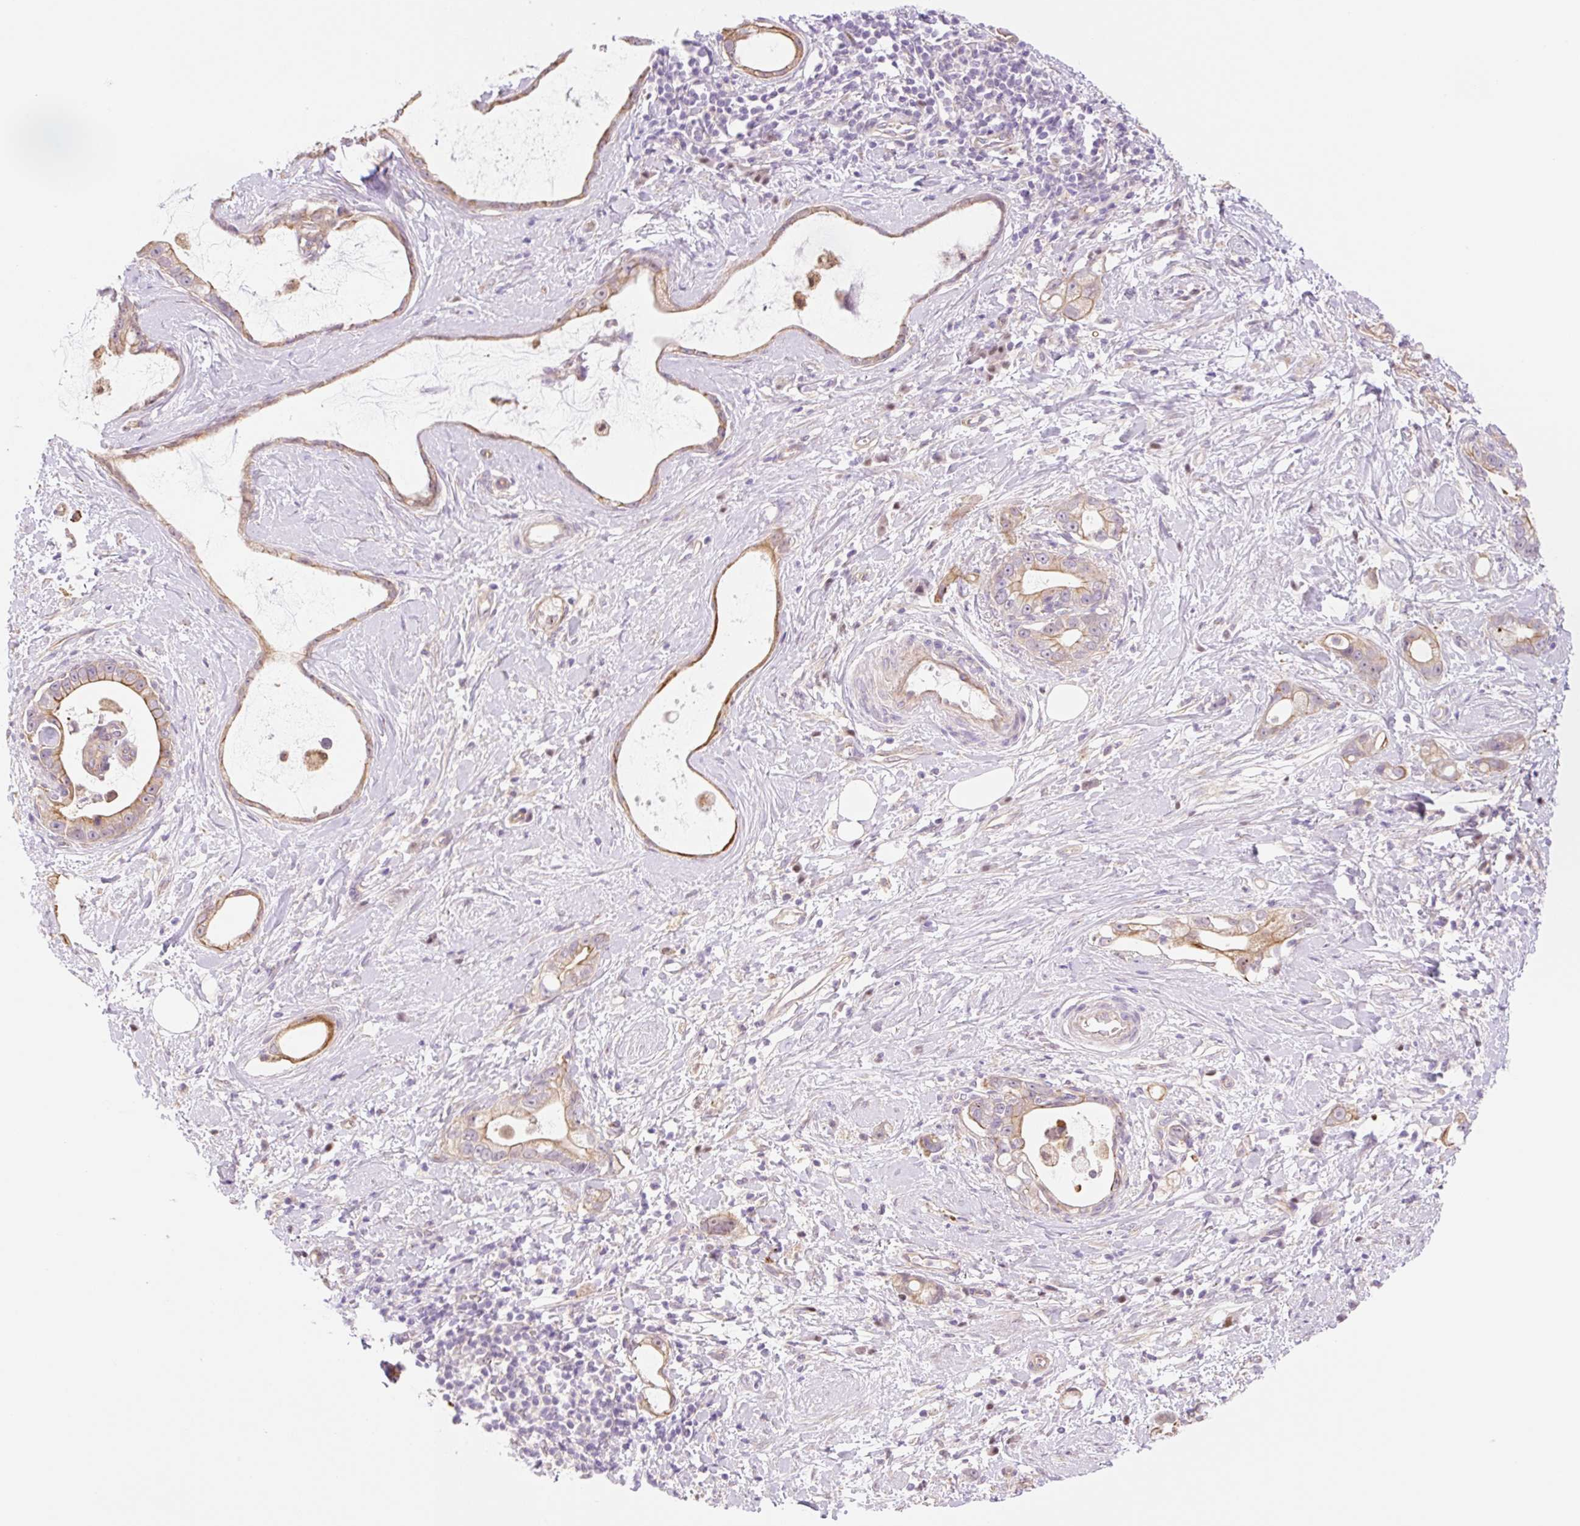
{"staining": {"intensity": "weak", "quantity": ">75%", "location": "cytoplasmic/membranous"}, "tissue": "stomach cancer", "cell_type": "Tumor cells", "image_type": "cancer", "snomed": [{"axis": "morphology", "description": "Adenocarcinoma, NOS"}, {"axis": "topography", "description": "Stomach"}], "caption": "The histopathology image exhibits a brown stain indicating the presence of a protein in the cytoplasmic/membranous of tumor cells in adenocarcinoma (stomach).", "gene": "NLRP5", "patient": {"sex": "male", "age": 55}}